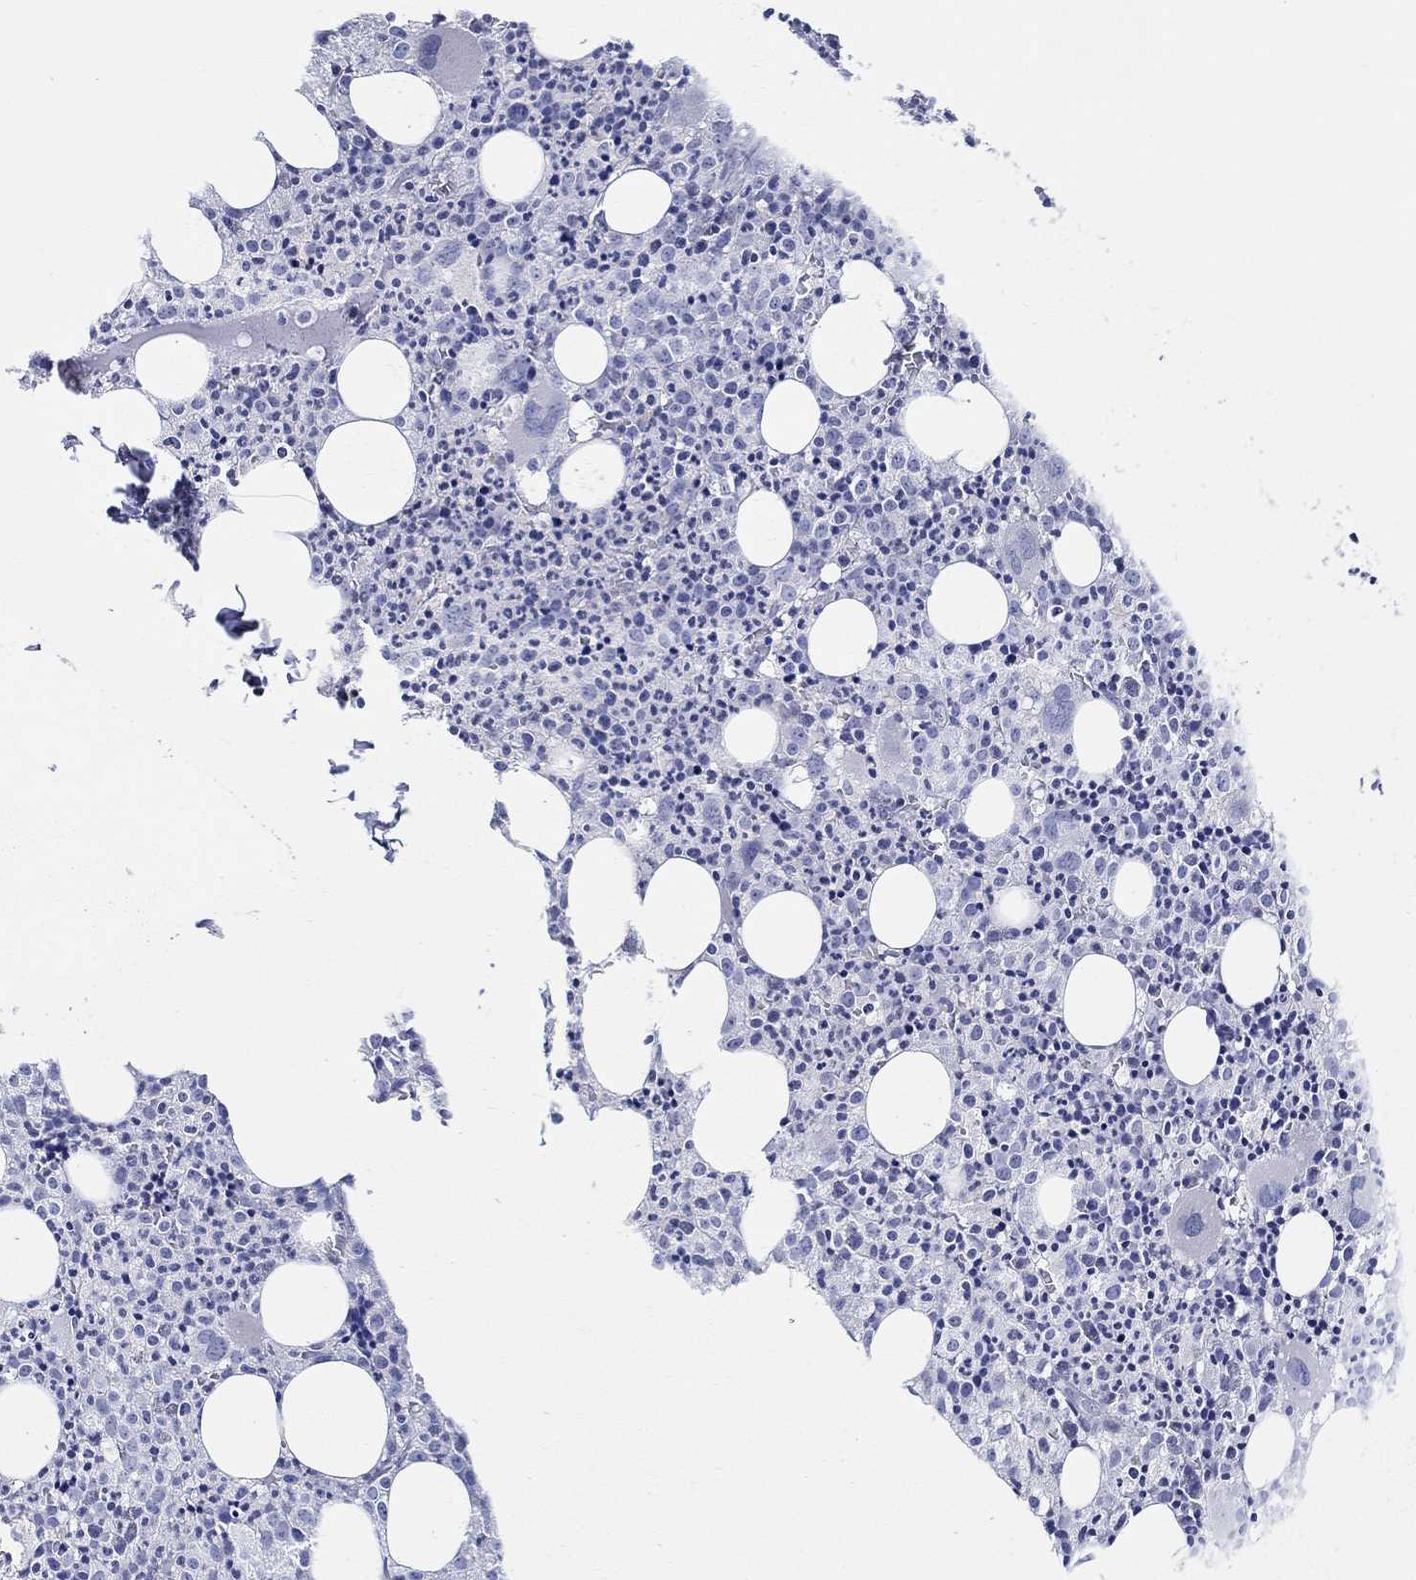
{"staining": {"intensity": "negative", "quantity": "none", "location": "none"}, "tissue": "bone marrow", "cell_type": "Hematopoietic cells", "image_type": "normal", "snomed": [{"axis": "morphology", "description": "Normal tissue, NOS"}, {"axis": "morphology", "description": "Inflammation, NOS"}, {"axis": "topography", "description": "Bone marrow"}], "caption": "The immunohistochemistry histopathology image has no significant expression in hematopoietic cells of bone marrow. The staining is performed using DAB brown chromogen with nuclei counter-stained in using hematoxylin.", "gene": "RAP1GAP", "patient": {"sex": "male", "age": 3}}